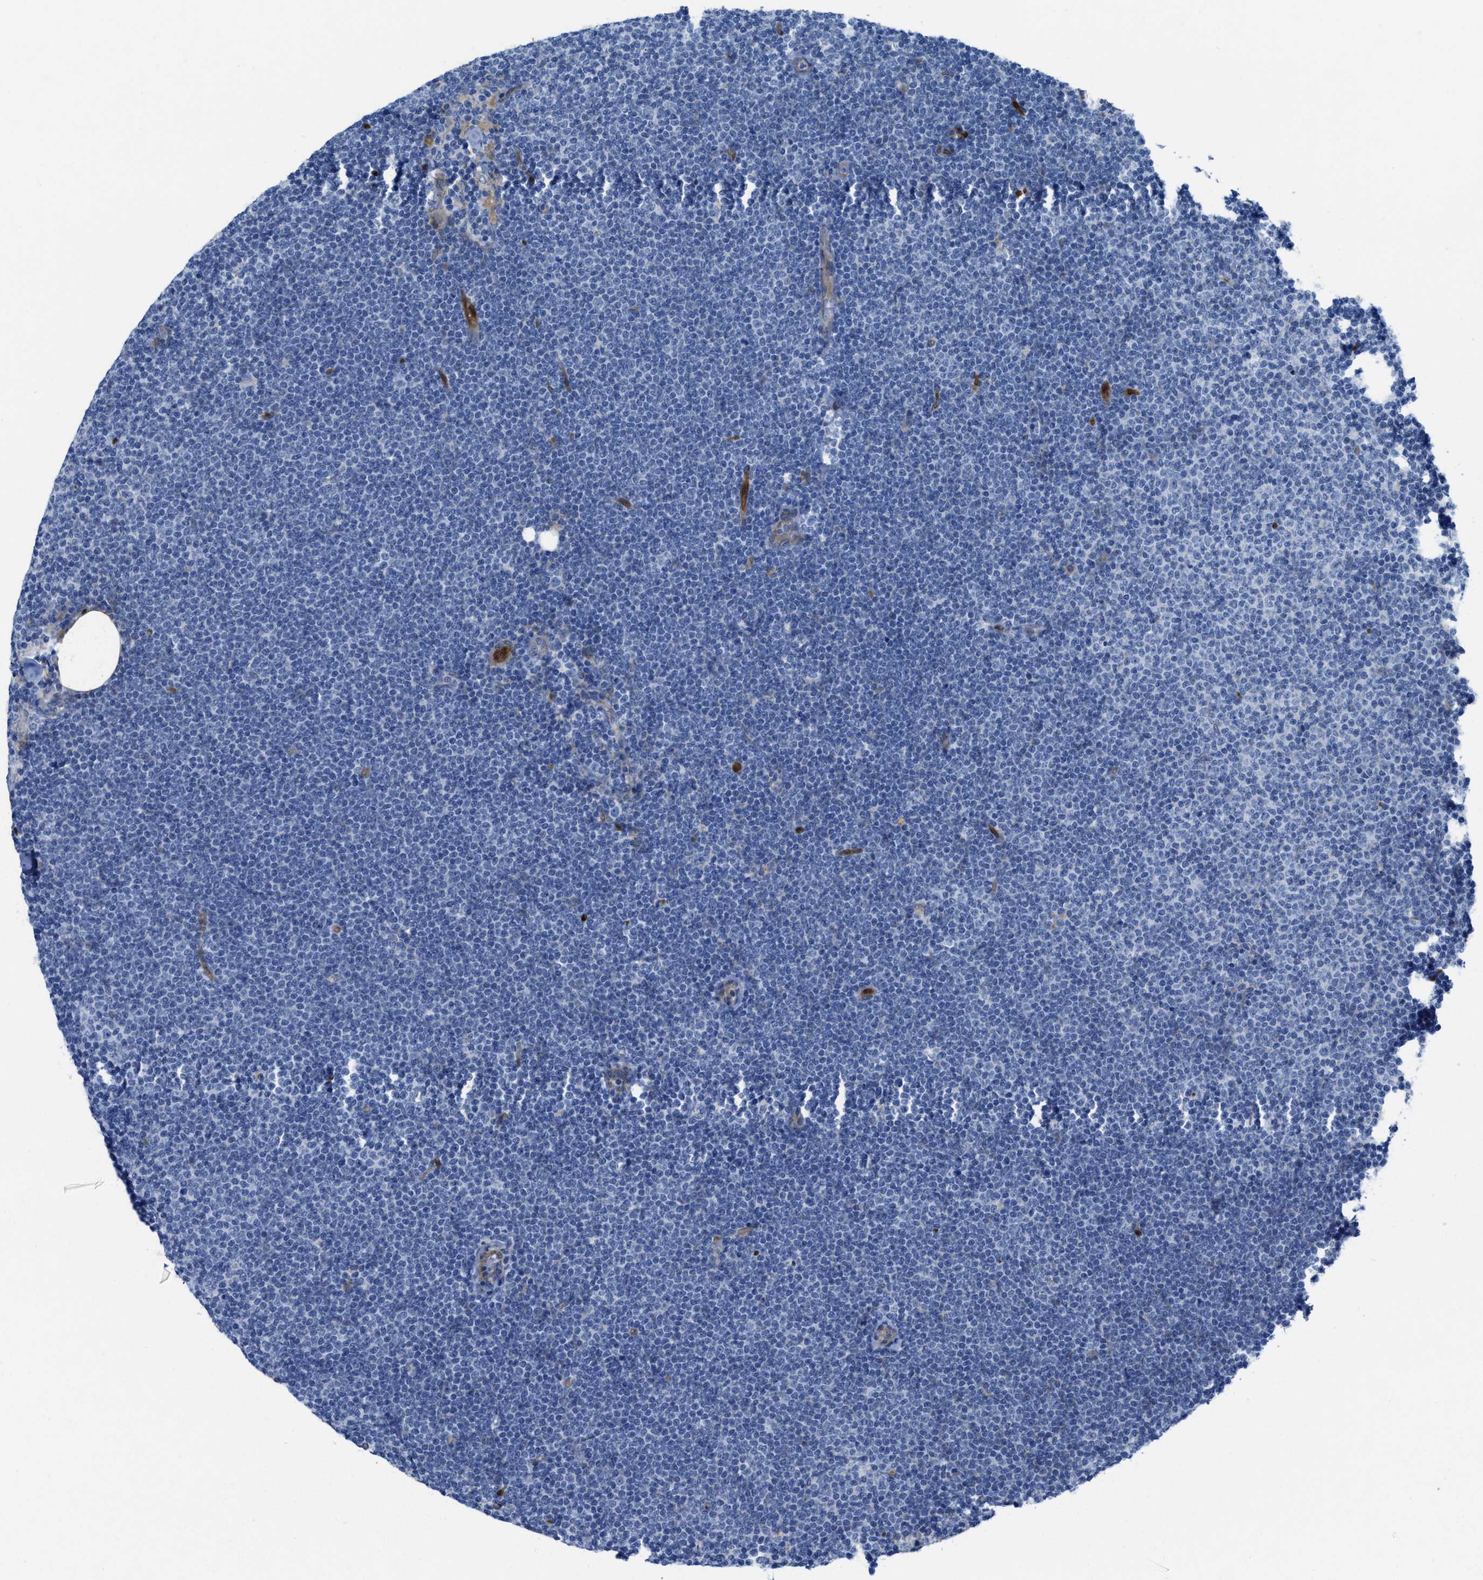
{"staining": {"intensity": "negative", "quantity": "none", "location": "none"}, "tissue": "lymphoma", "cell_type": "Tumor cells", "image_type": "cancer", "snomed": [{"axis": "morphology", "description": "Malignant lymphoma, non-Hodgkin's type, Low grade"}, {"axis": "topography", "description": "Lymph node"}], "caption": "Micrograph shows no significant protein expression in tumor cells of lymphoma. Brightfield microscopy of immunohistochemistry stained with DAB (3,3'-diaminobenzidine) (brown) and hematoxylin (blue), captured at high magnification.", "gene": "ASS1", "patient": {"sex": "female", "age": 53}}